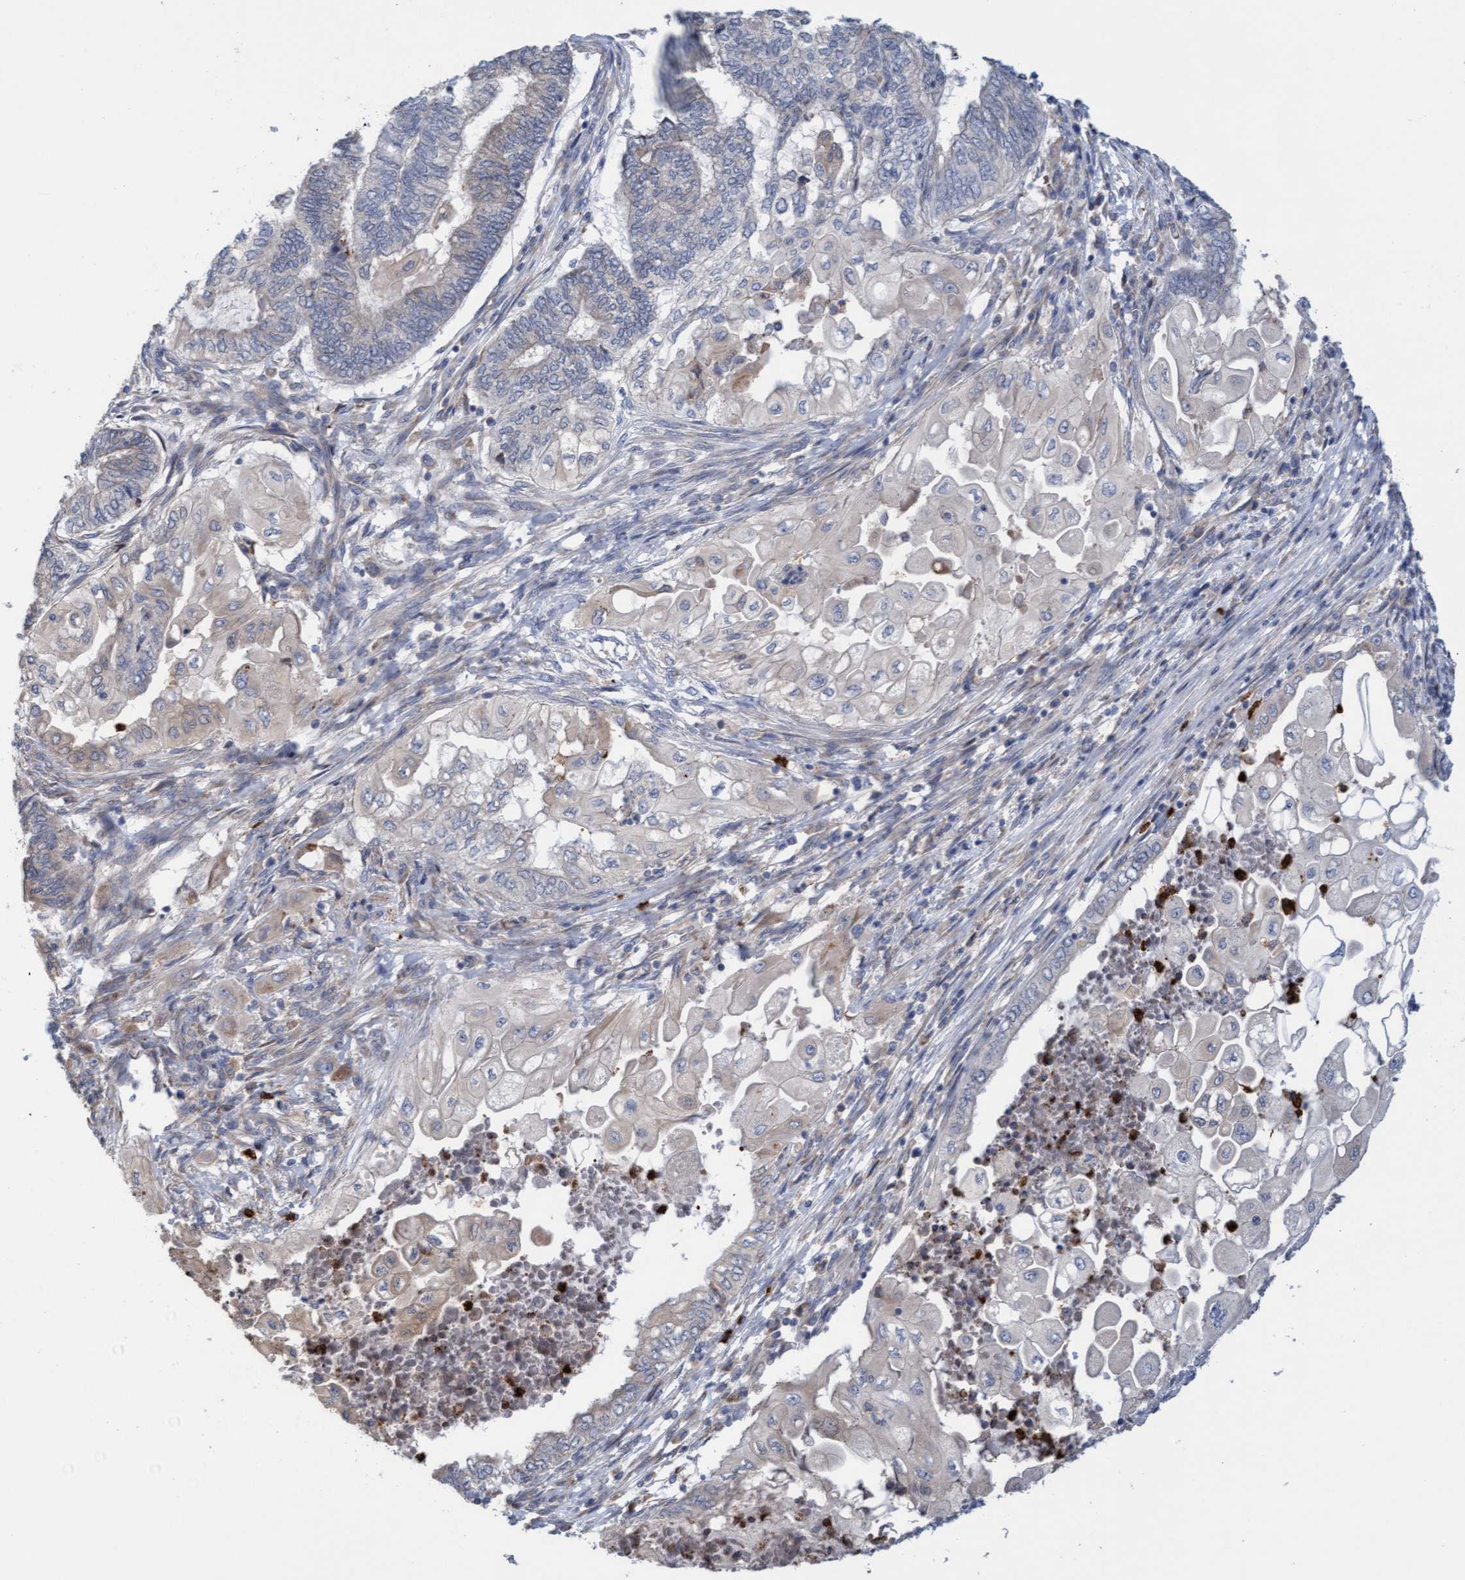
{"staining": {"intensity": "negative", "quantity": "none", "location": "none"}, "tissue": "endometrial cancer", "cell_type": "Tumor cells", "image_type": "cancer", "snomed": [{"axis": "morphology", "description": "Adenocarcinoma, NOS"}, {"axis": "topography", "description": "Uterus"}, {"axis": "topography", "description": "Endometrium"}], "caption": "Tumor cells show no significant expression in endometrial cancer.", "gene": "MMP8", "patient": {"sex": "female", "age": 70}}